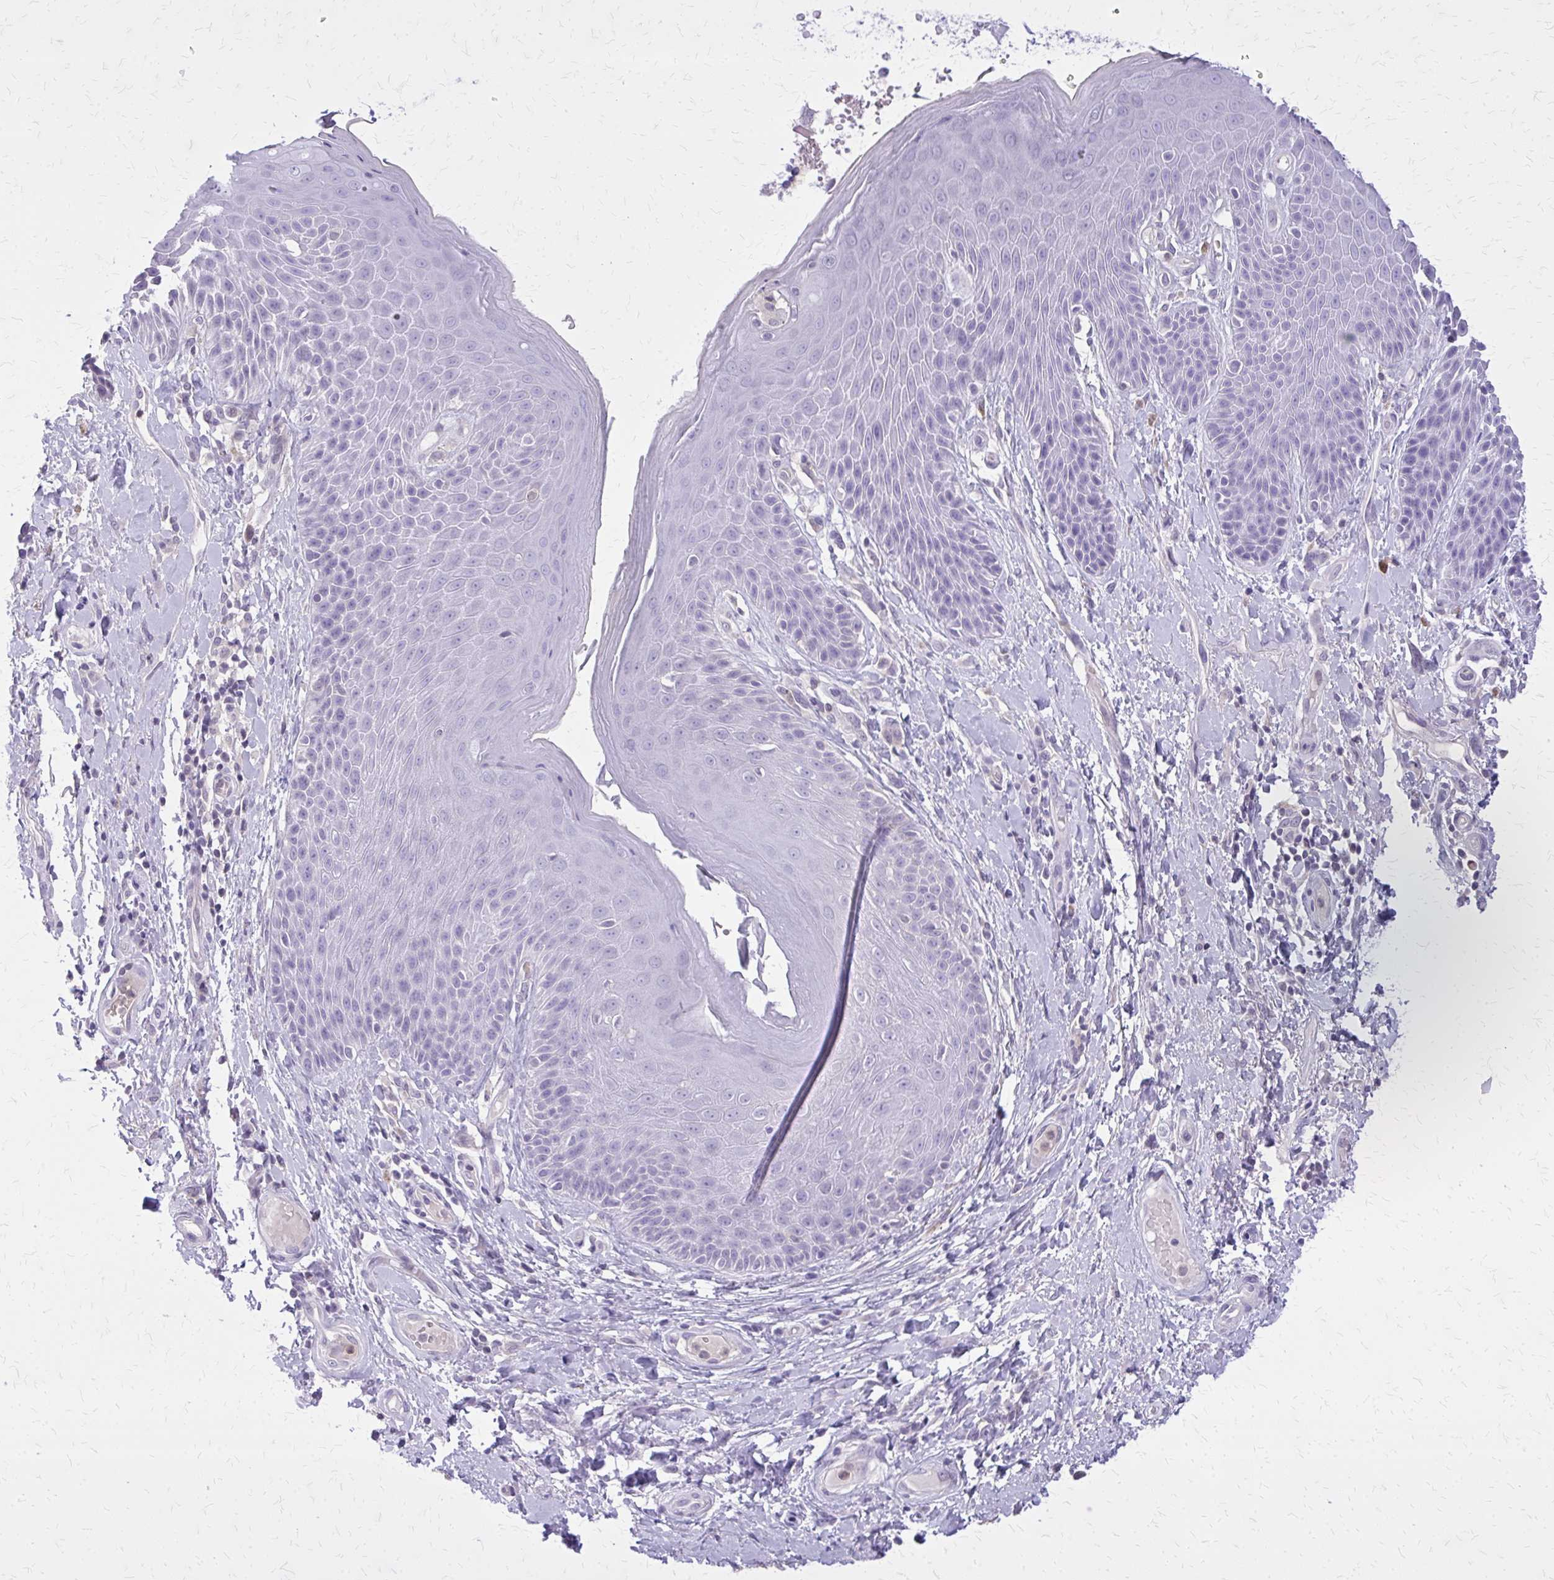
{"staining": {"intensity": "negative", "quantity": "none", "location": "none"}, "tissue": "skin", "cell_type": "Epidermal cells", "image_type": "normal", "snomed": [{"axis": "morphology", "description": "Normal tissue, NOS"}, {"axis": "topography", "description": "Anal"}, {"axis": "topography", "description": "Peripheral nerve tissue"}], "caption": "DAB immunohistochemical staining of unremarkable skin demonstrates no significant positivity in epidermal cells.", "gene": "GLRX", "patient": {"sex": "male", "age": 51}}